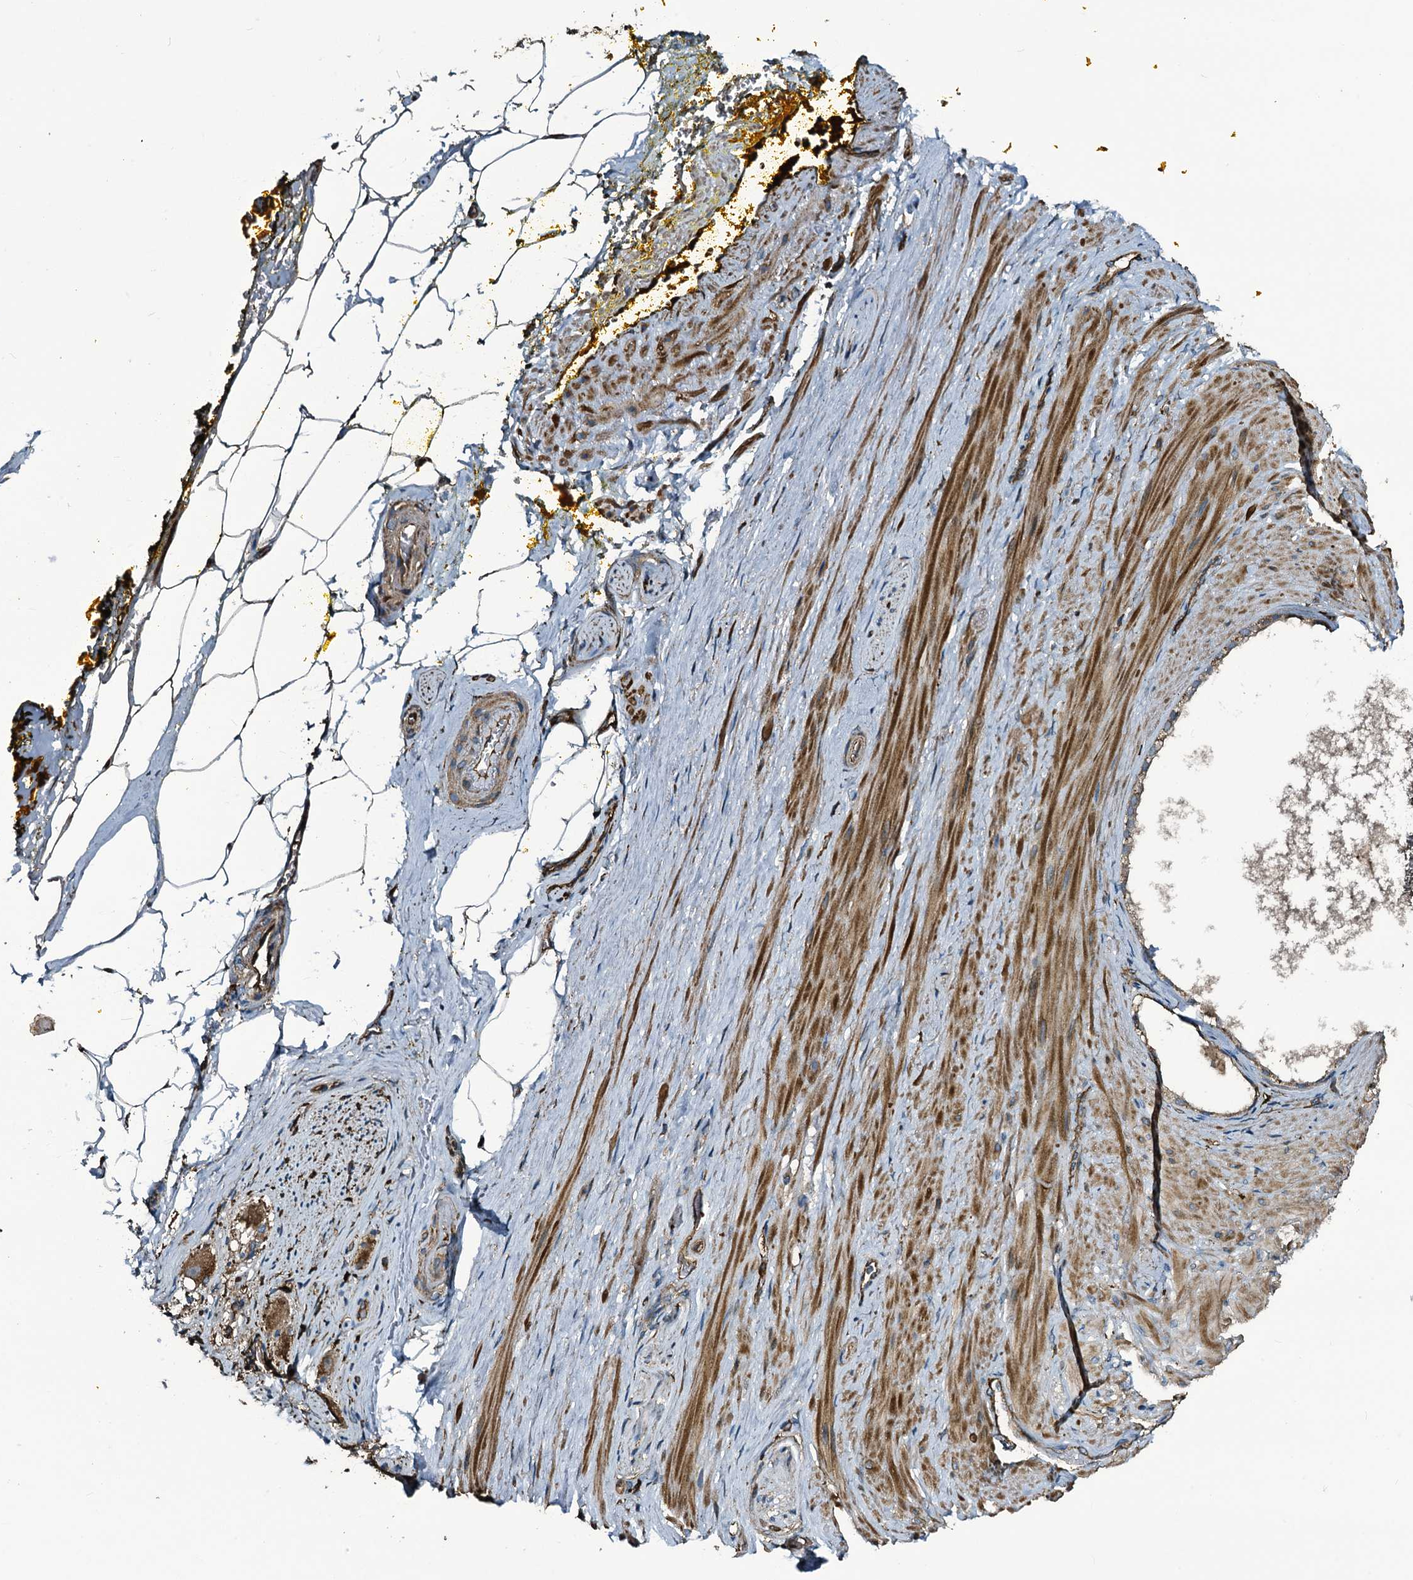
{"staining": {"intensity": "moderate", "quantity": ">75%", "location": "cytoplasmic/membranous"}, "tissue": "adipose tissue", "cell_type": "Adipocytes", "image_type": "normal", "snomed": [{"axis": "morphology", "description": "Normal tissue, NOS"}, {"axis": "morphology", "description": "Adenocarcinoma, Low grade"}, {"axis": "topography", "description": "Prostate"}, {"axis": "topography", "description": "Peripheral nerve tissue"}], "caption": "Immunohistochemistry of unremarkable human adipose tissue exhibits medium levels of moderate cytoplasmic/membranous expression in approximately >75% of adipocytes. The protein of interest is stained brown, and the nuclei are stained in blue (DAB IHC with brightfield microscopy, high magnification).", "gene": "TPGS2", "patient": {"sex": "male", "age": 63}}